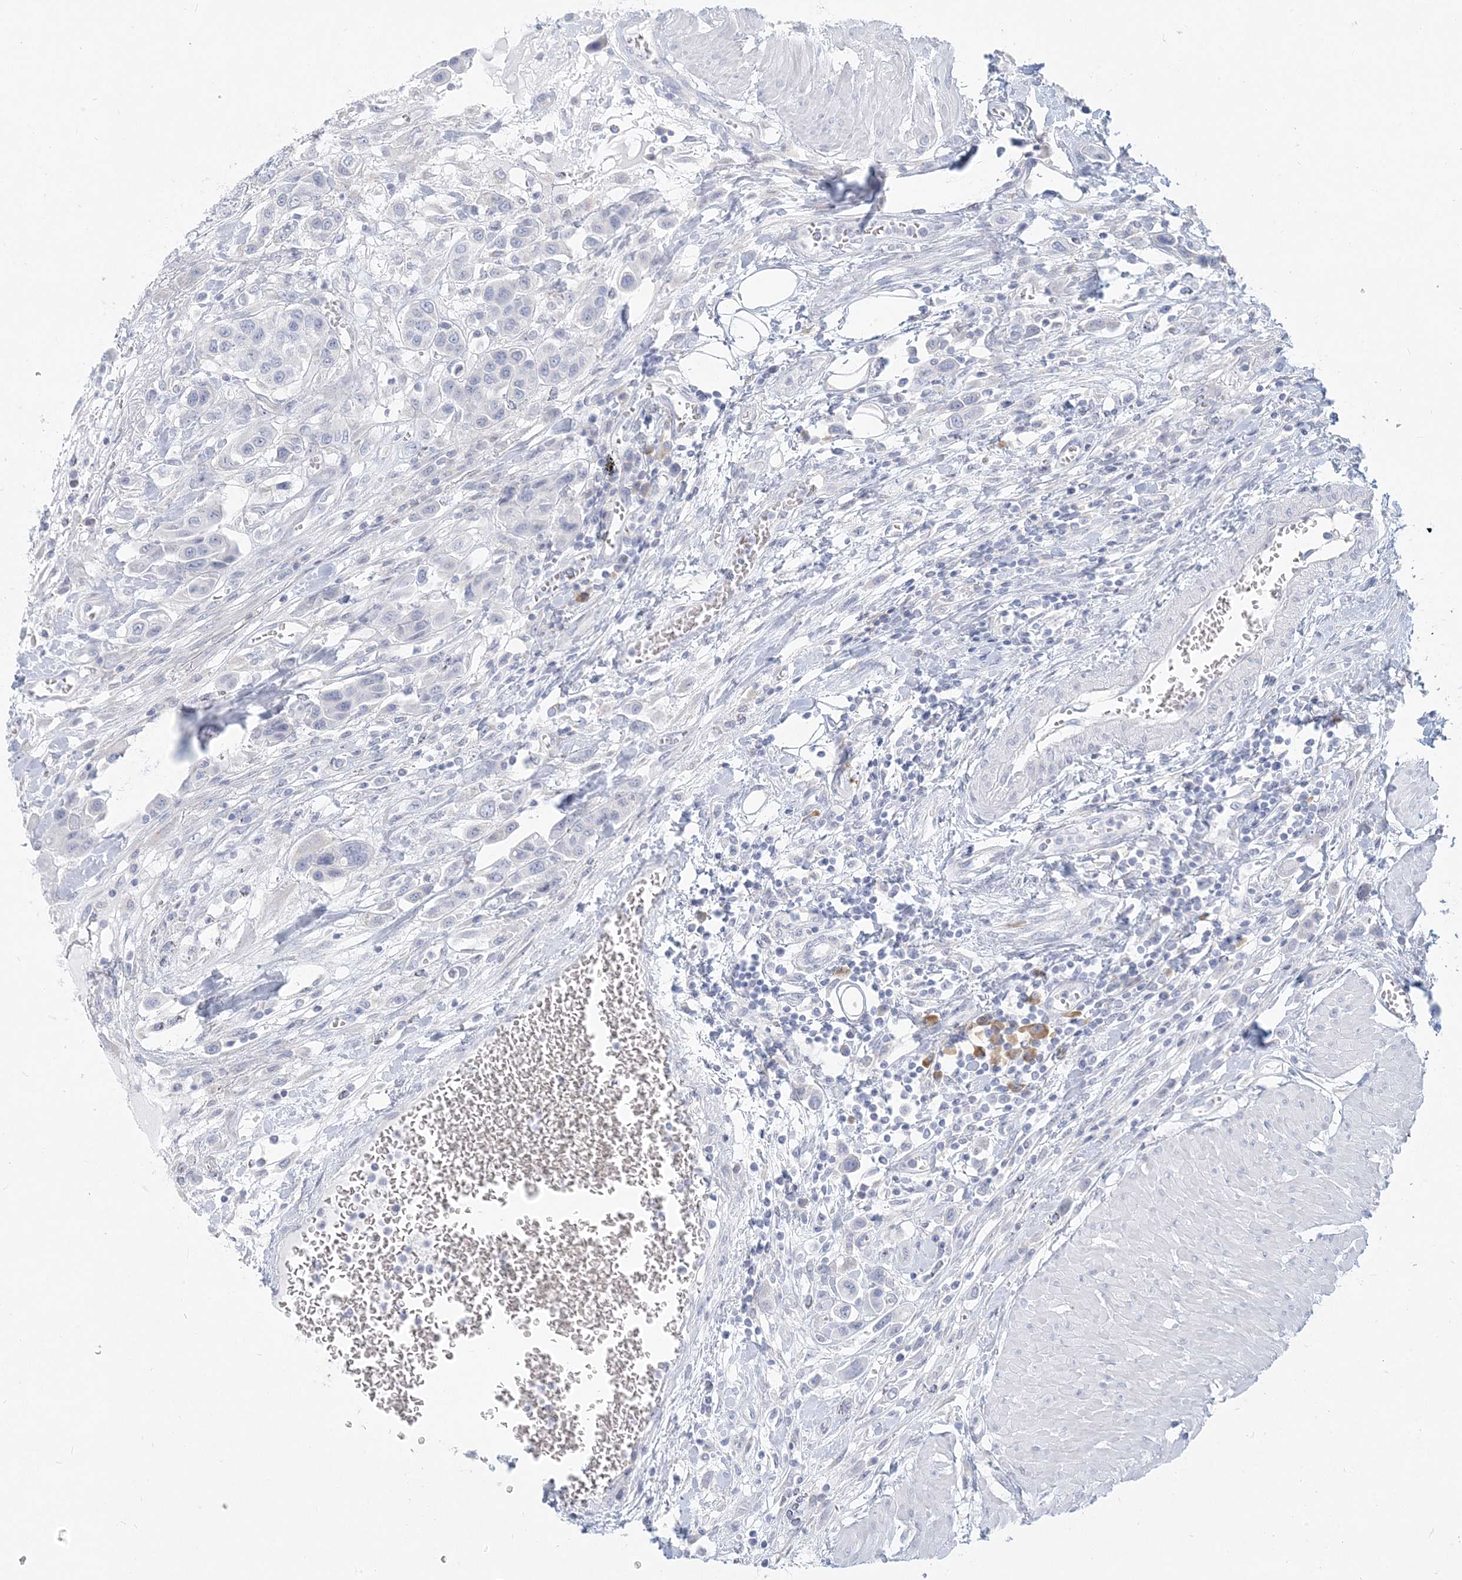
{"staining": {"intensity": "negative", "quantity": "none", "location": "none"}, "tissue": "urothelial cancer", "cell_type": "Tumor cells", "image_type": "cancer", "snomed": [{"axis": "morphology", "description": "Urothelial carcinoma, High grade"}, {"axis": "topography", "description": "Urinary bladder"}], "caption": "Immunohistochemistry of human high-grade urothelial carcinoma exhibits no staining in tumor cells.", "gene": "CSN1S1", "patient": {"sex": "male", "age": 50}}